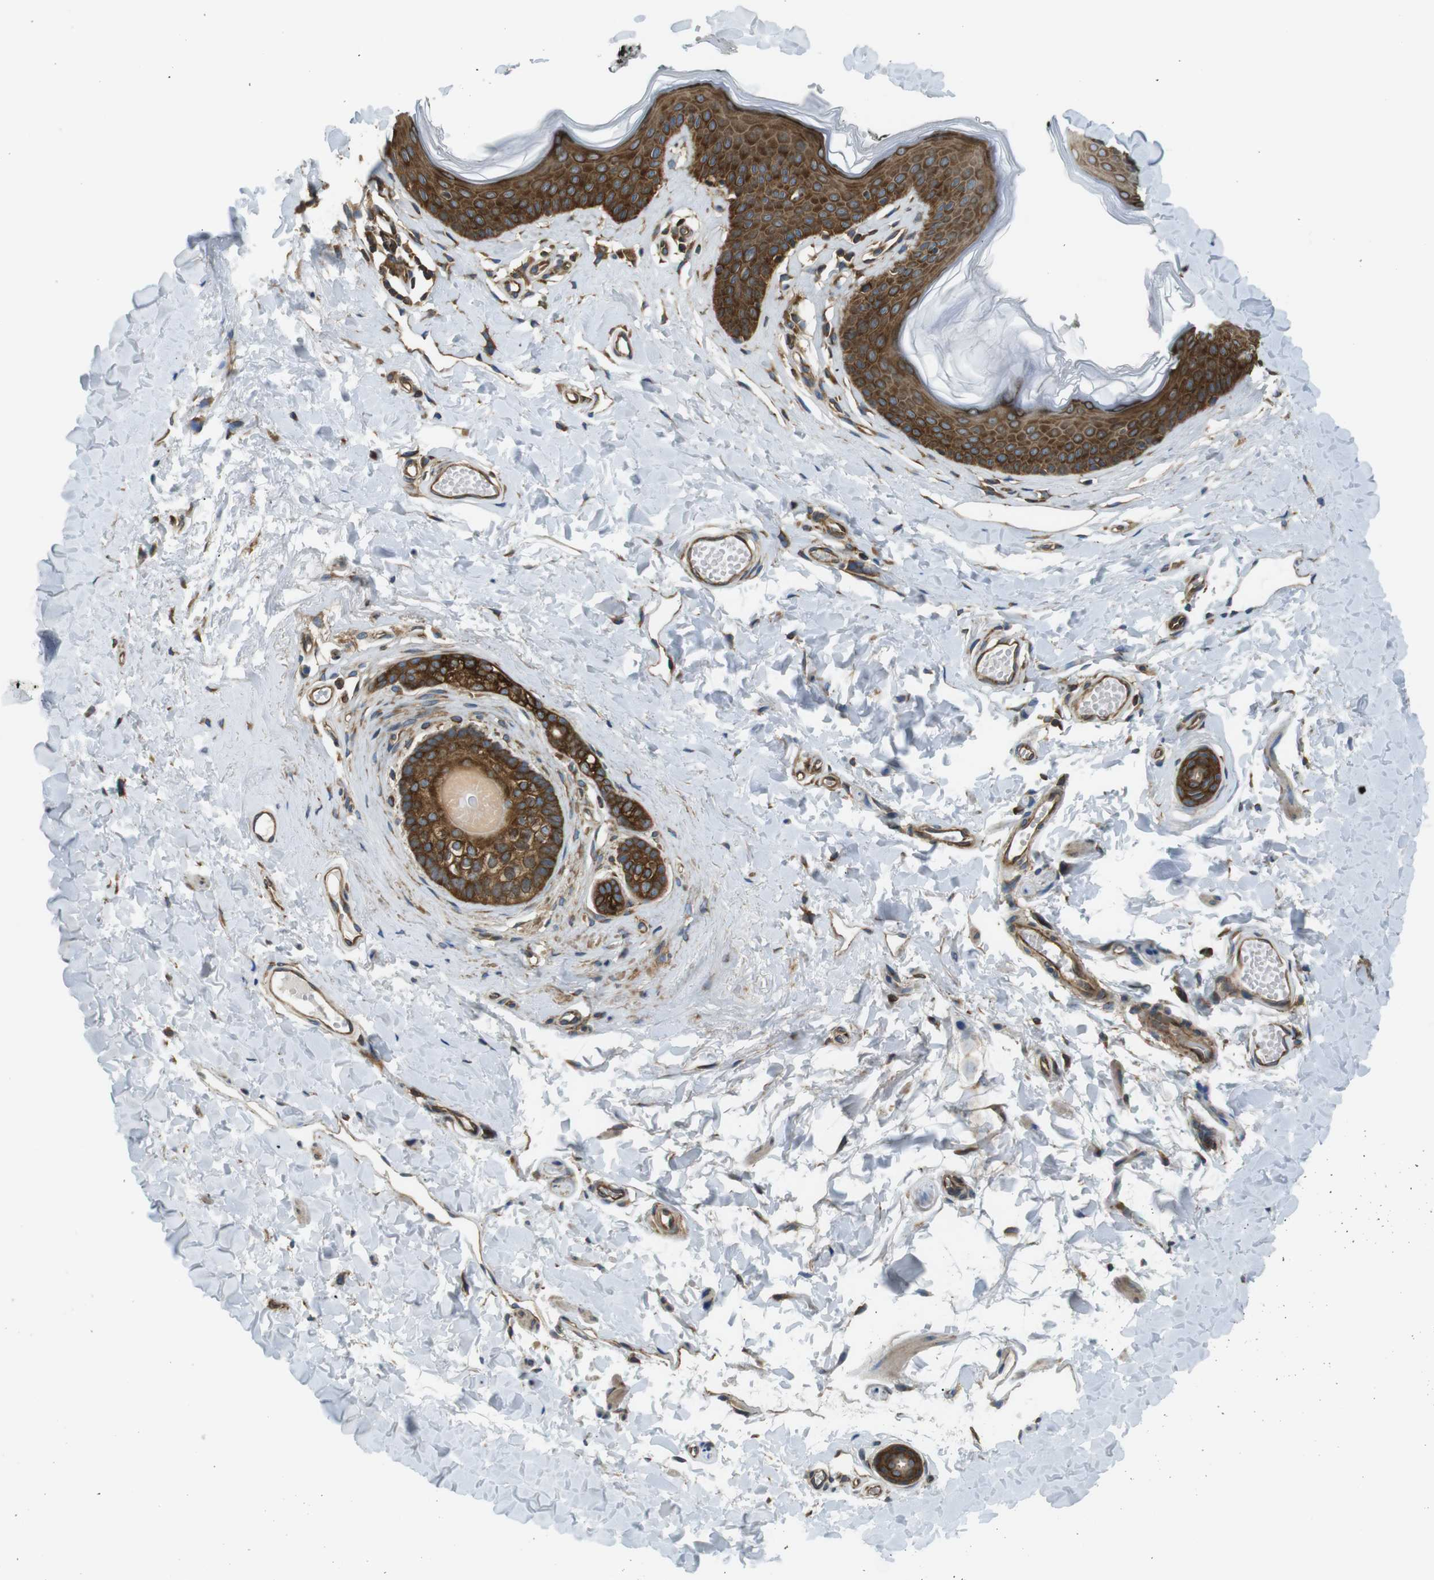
{"staining": {"intensity": "strong", "quantity": ">75%", "location": "cytoplasmic/membranous"}, "tissue": "skin", "cell_type": "Epidermal cells", "image_type": "normal", "snomed": [{"axis": "morphology", "description": "Normal tissue, NOS"}, {"axis": "morphology", "description": "Inflammation, NOS"}, {"axis": "topography", "description": "Vulva"}], "caption": "Immunohistochemical staining of normal human skin demonstrates high levels of strong cytoplasmic/membranous positivity in about >75% of epidermal cells.", "gene": "TSC1", "patient": {"sex": "female", "age": 84}}